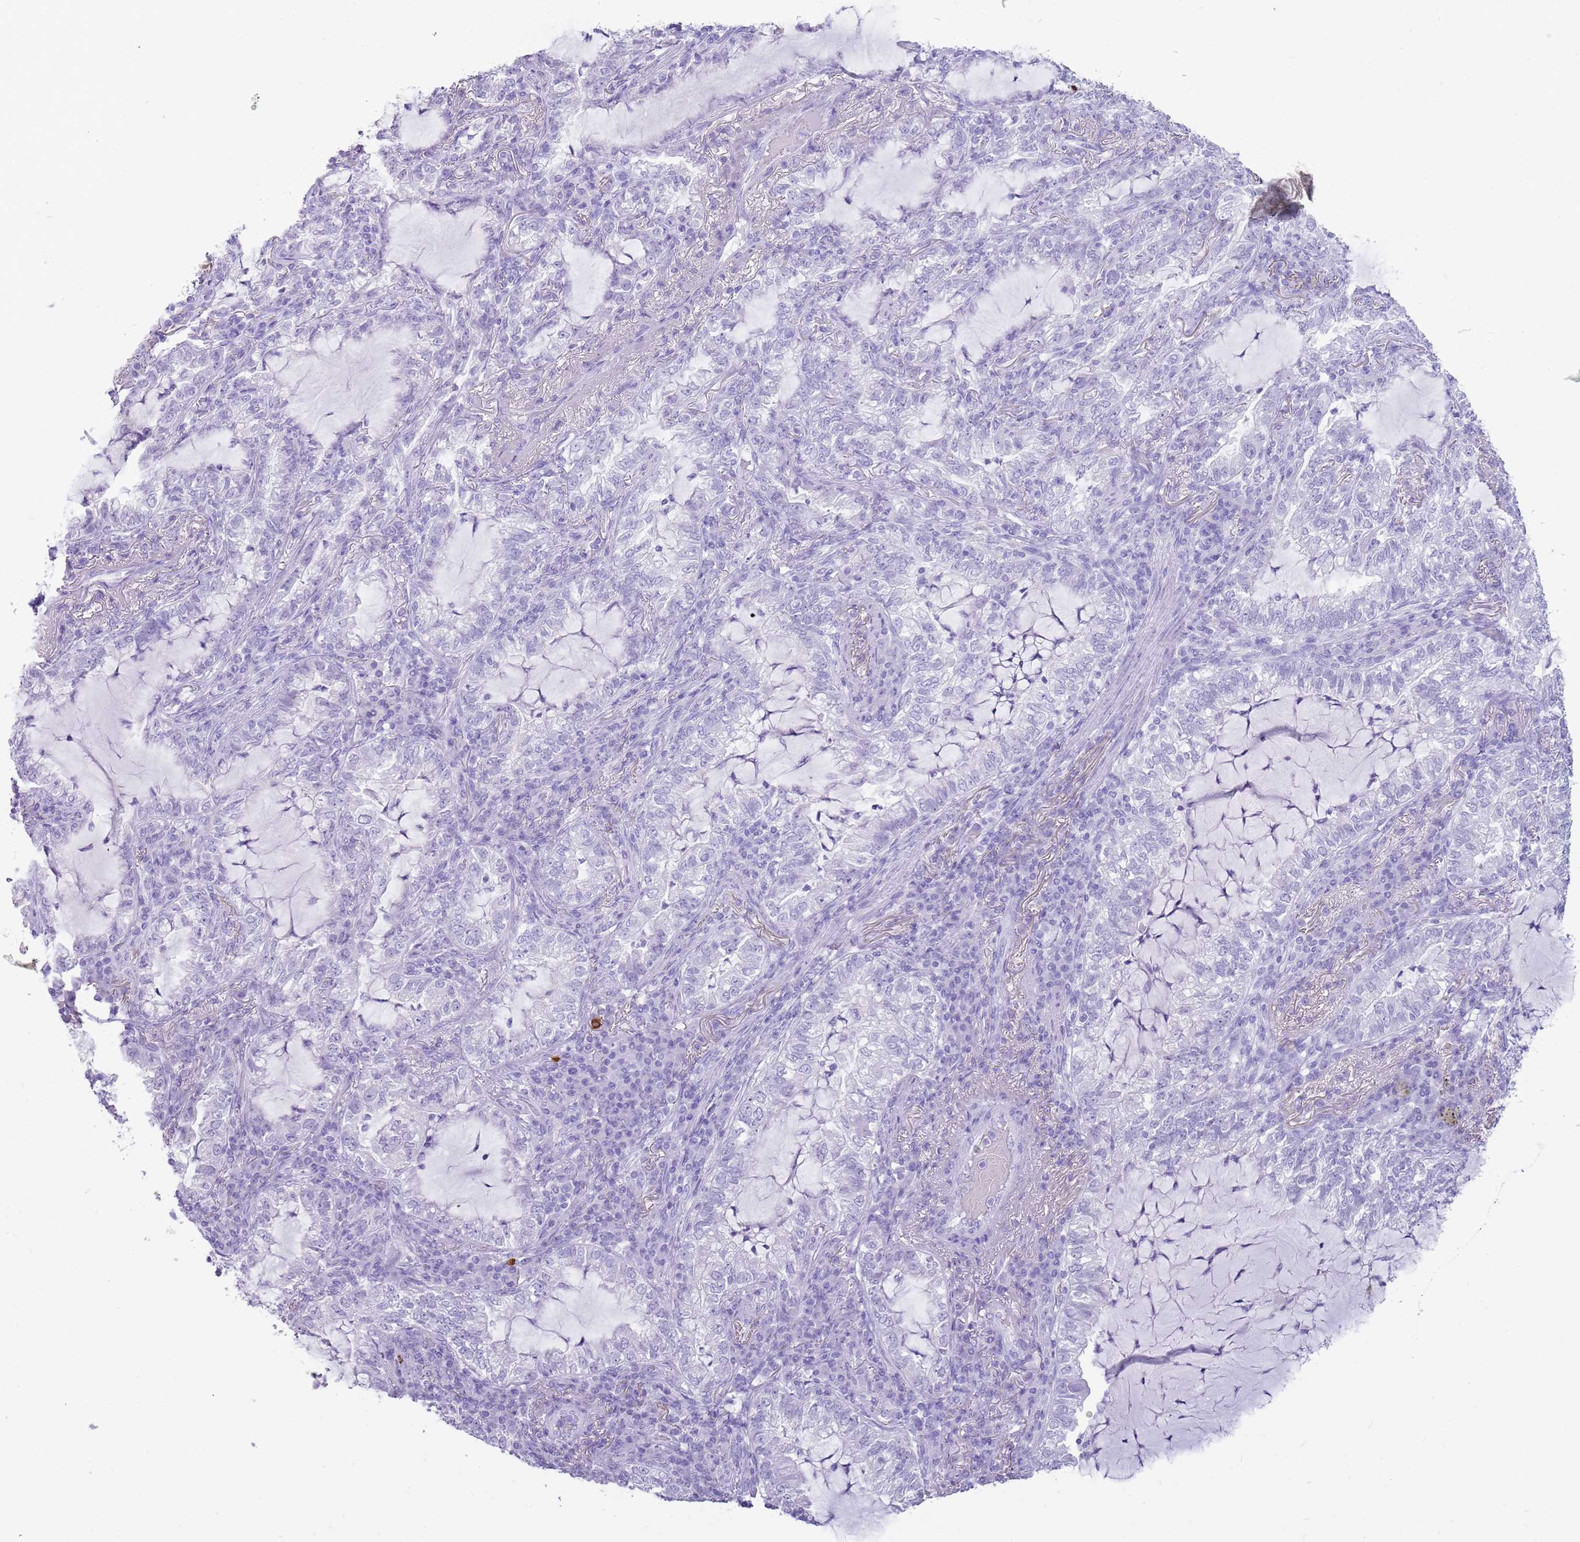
{"staining": {"intensity": "negative", "quantity": "none", "location": "none"}, "tissue": "lung cancer", "cell_type": "Tumor cells", "image_type": "cancer", "snomed": [{"axis": "morphology", "description": "Adenocarcinoma, NOS"}, {"axis": "topography", "description": "Lung"}], "caption": "Human lung cancer (adenocarcinoma) stained for a protein using IHC exhibits no positivity in tumor cells.", "gene": "NBPF3", "patient": {"sex": "female", "age": 73}}